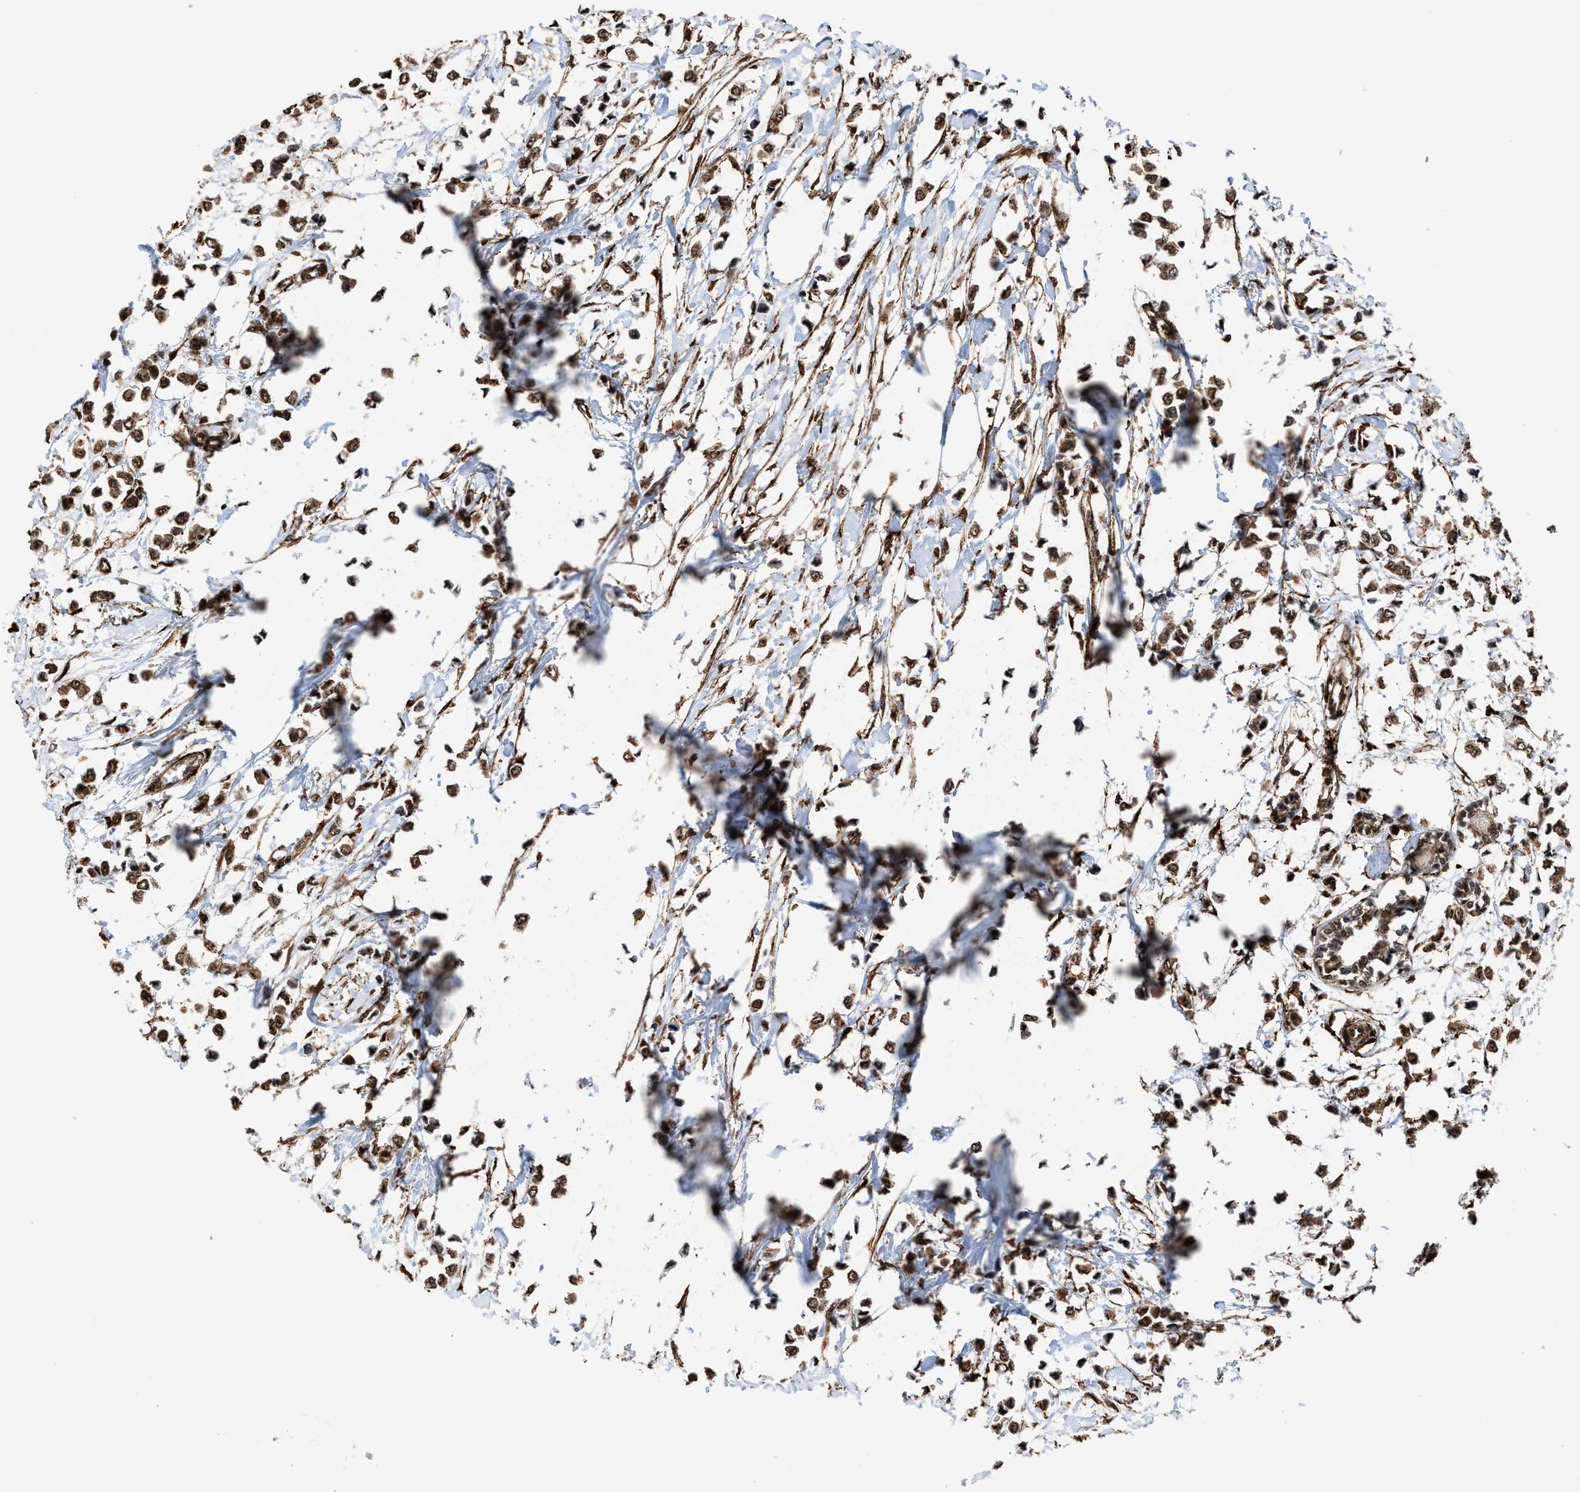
{"staining": {"intensity": "strong", "quantity": ">75%", "location": "cytoplasmic/membranous,nuclear"}, "tissue": "breast cancer", "cell_type": "Tumor cells", "image_type": "cancer", "snomed": [{"axis": "morphology", "description": "Lobular carcinoma"}, {"axis": "topography", "description": "Breast"}], "caption": "Strong cytoplasmic/membranous and nuclear protein positivity is identified in about >75% of tumor cells in breast lobular carcinoma.", "gene": "SEPTIN2", "patient": {"sex": "female", "age": 51}}